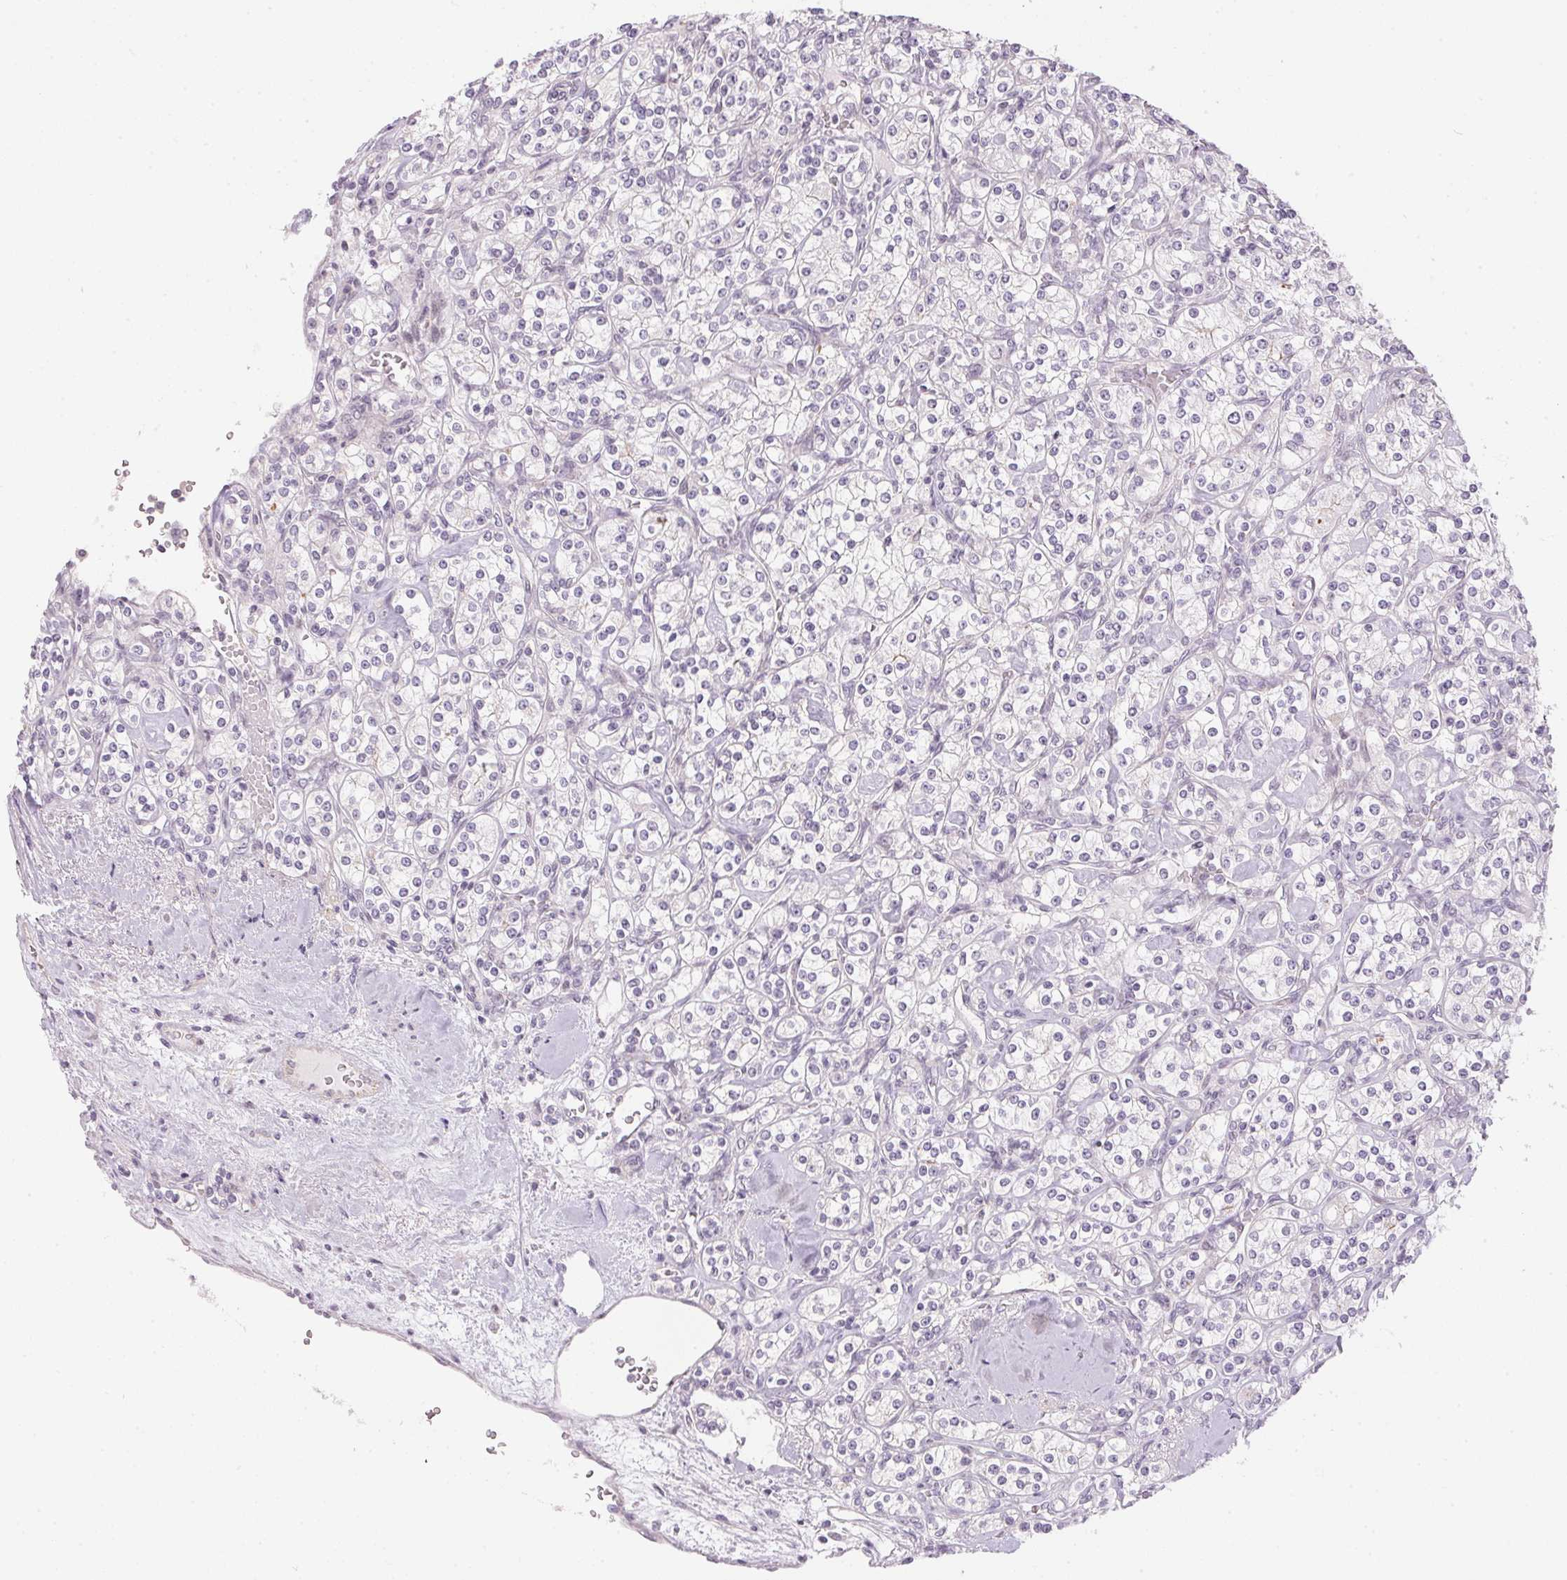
{"staining": {"intensity": "negative", "quantity": "none", "location": "none"}, "tissue": "renal cancer", "cell_type": "Tumor cells", "image_type": "cancer", "snomed": [{"axis": "morphology", "description": "Adenocarcinoma, NOS"}, {"axis": "topography", "description": "Kidney"}], "caption": "Protein analysis of adenocarcinoma (renal) exhibits no significant positivity in tumor cells.", "gene": "GDAP1L1", "patient": {"sex": "male", "age": 77}}